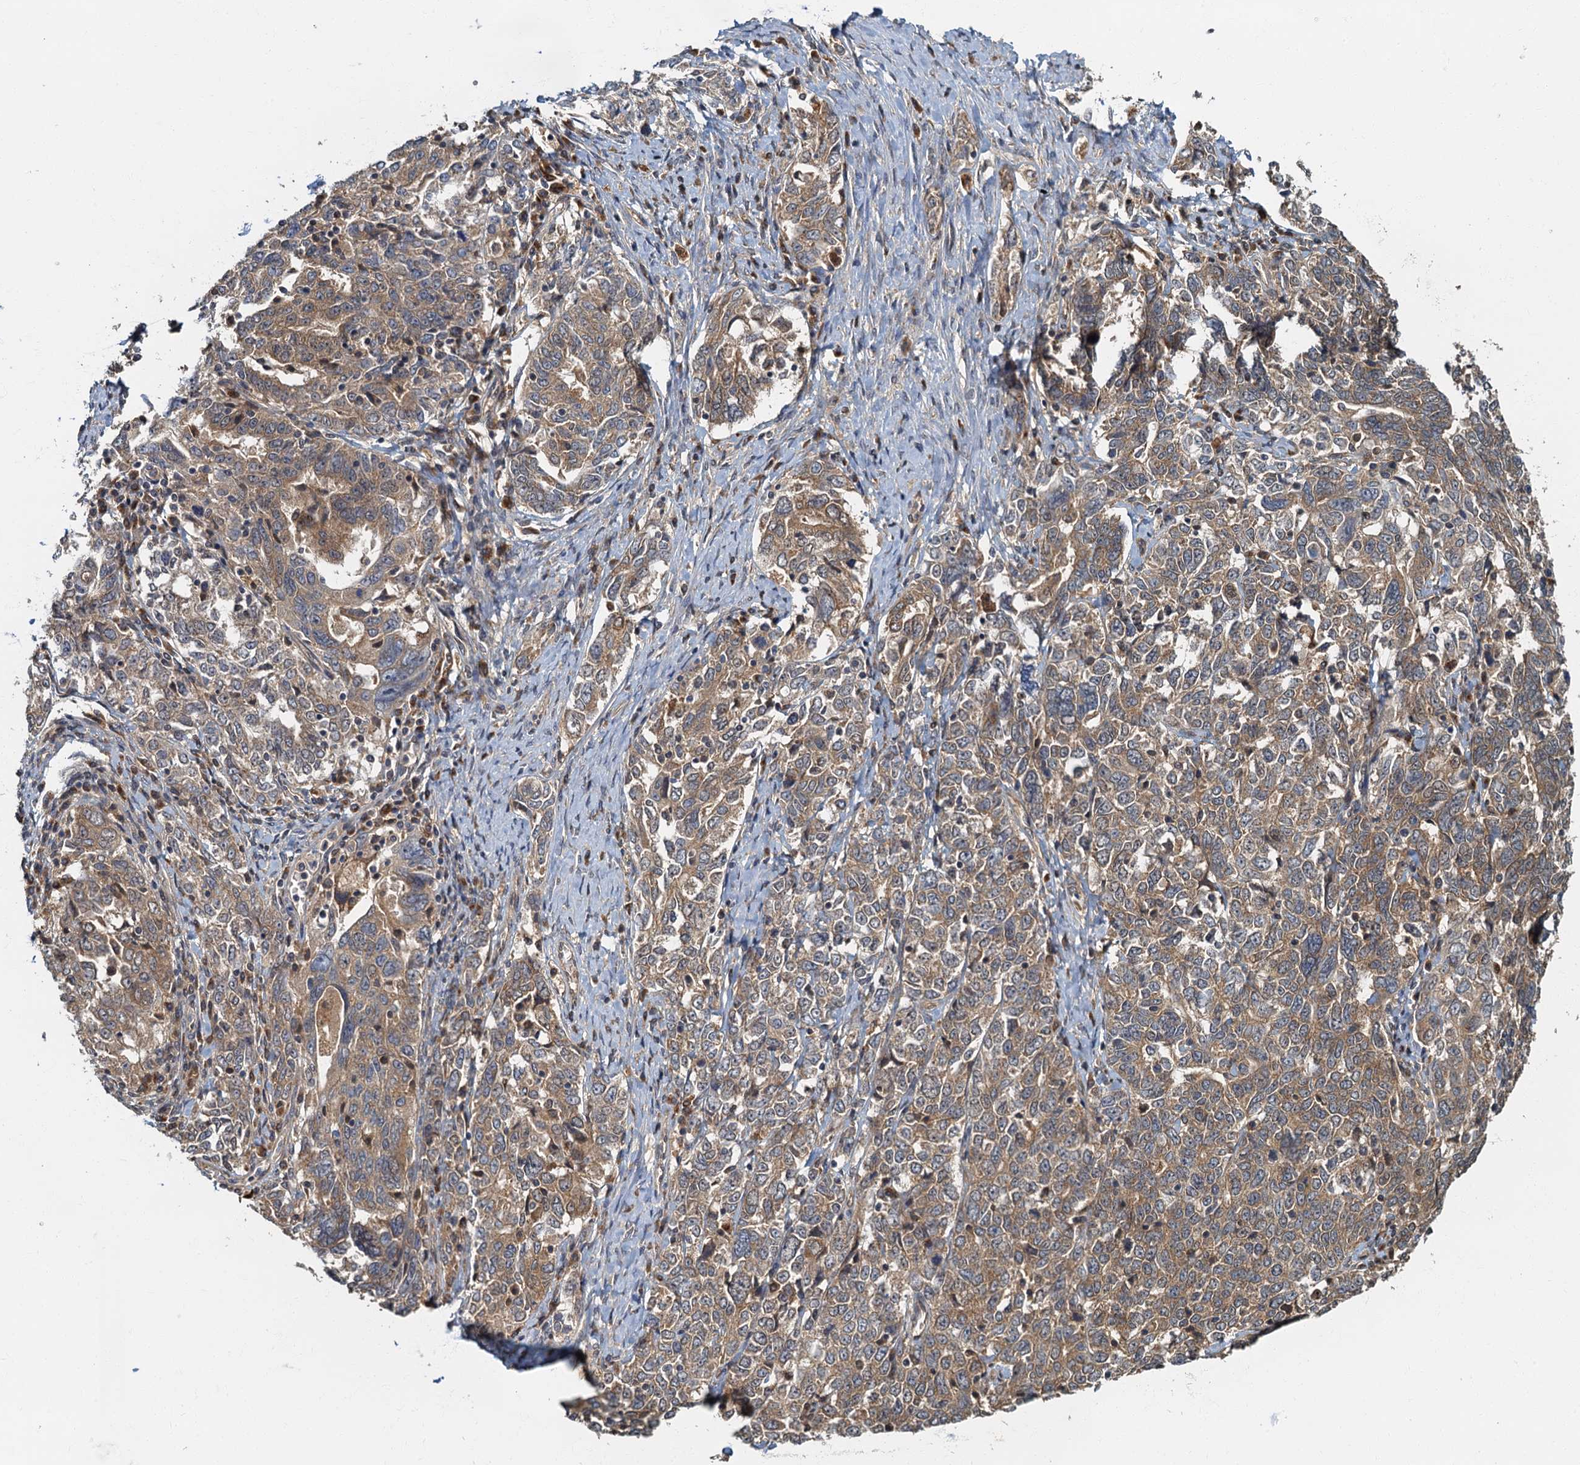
{"staining": {"intensity": "moderate", "quantity": ">75%", "location": "cytoplasmic/membranous"}, "tissue": "ovarian cancer", "cell_type": "Tumor cells", "image_type": "cancer", "snomed": [{"axis": "morphology", "description": "Carcinoma, endometroid"}, {"axis": "topography", "description": "Ovary"}], "caption": "IHC photomicrograph of neoplastic tissue: human ovarian endometroid carcinoma stained using IHC displays medium levels of moderate protein expression localized specifically in the cytoplasmic/membranous of tumor cells, appearing as a cytoplasmic/membranous brown color.", "gene": "TBCK", "patient": {"sex": "female", "age": 62}}